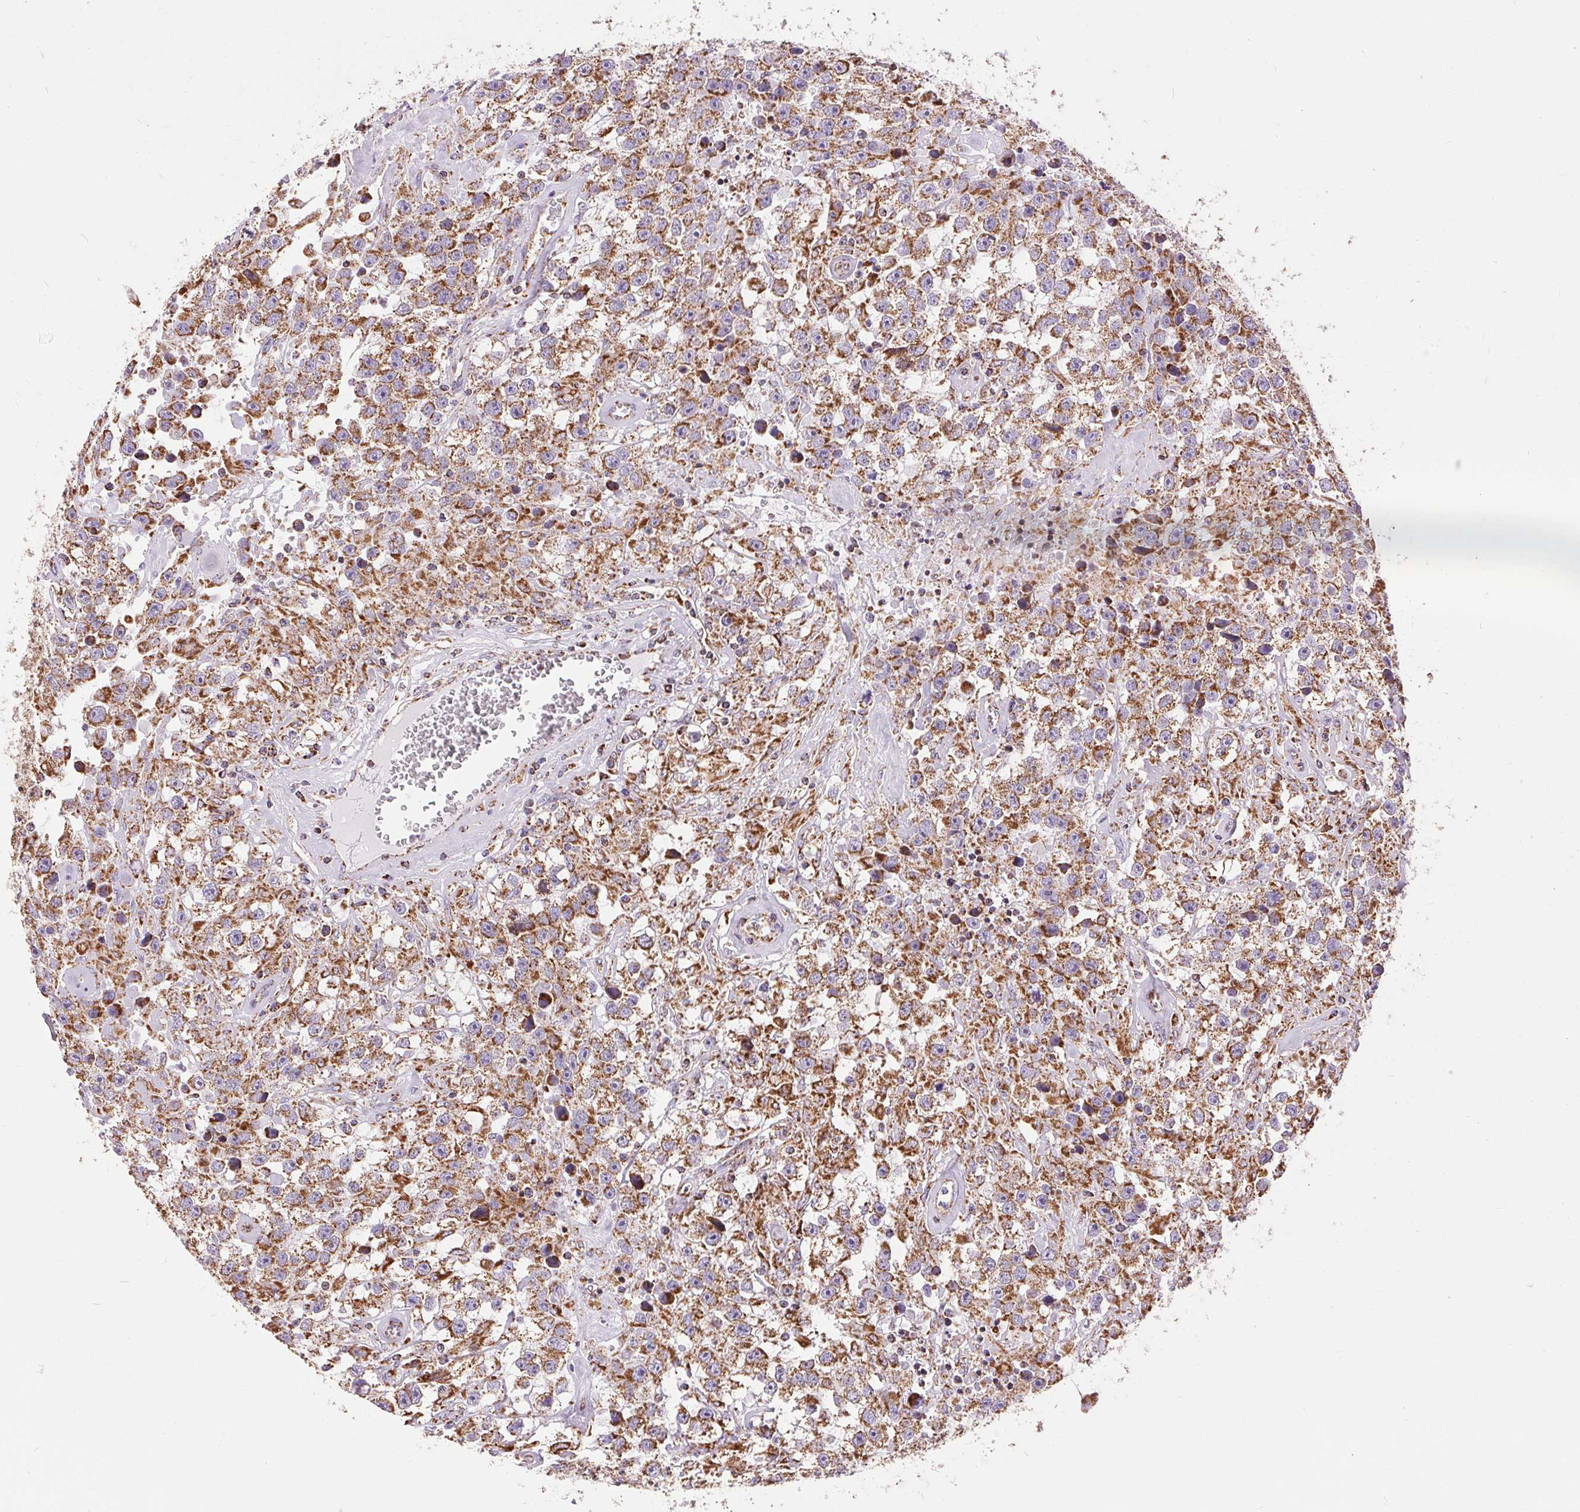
{"staining": {"intensity": "strong", "quantity": "25%-75%", "location": "cytoplasmic/membranous"}, "tissue": "testis cancer", "cell_type": "Tumor cells", "image_type": "cancer", "snomed": [{"axis": "morphology", "description": "Seminoma, NOS"}, {"axis": "topography", "description": "Testis"}], "caption": "Tumor cells display high levels of strong cytoplasmic/membranous positivity in approximately 25%-75% of cells in seminoma (testis). The staining is performed using DAB brown chromogen to label protein expression. The nuclei are counter-stained blue using hematoxylin.", "gene": "ATP5PB", "patient": {"sex": "male", "age": 43}}